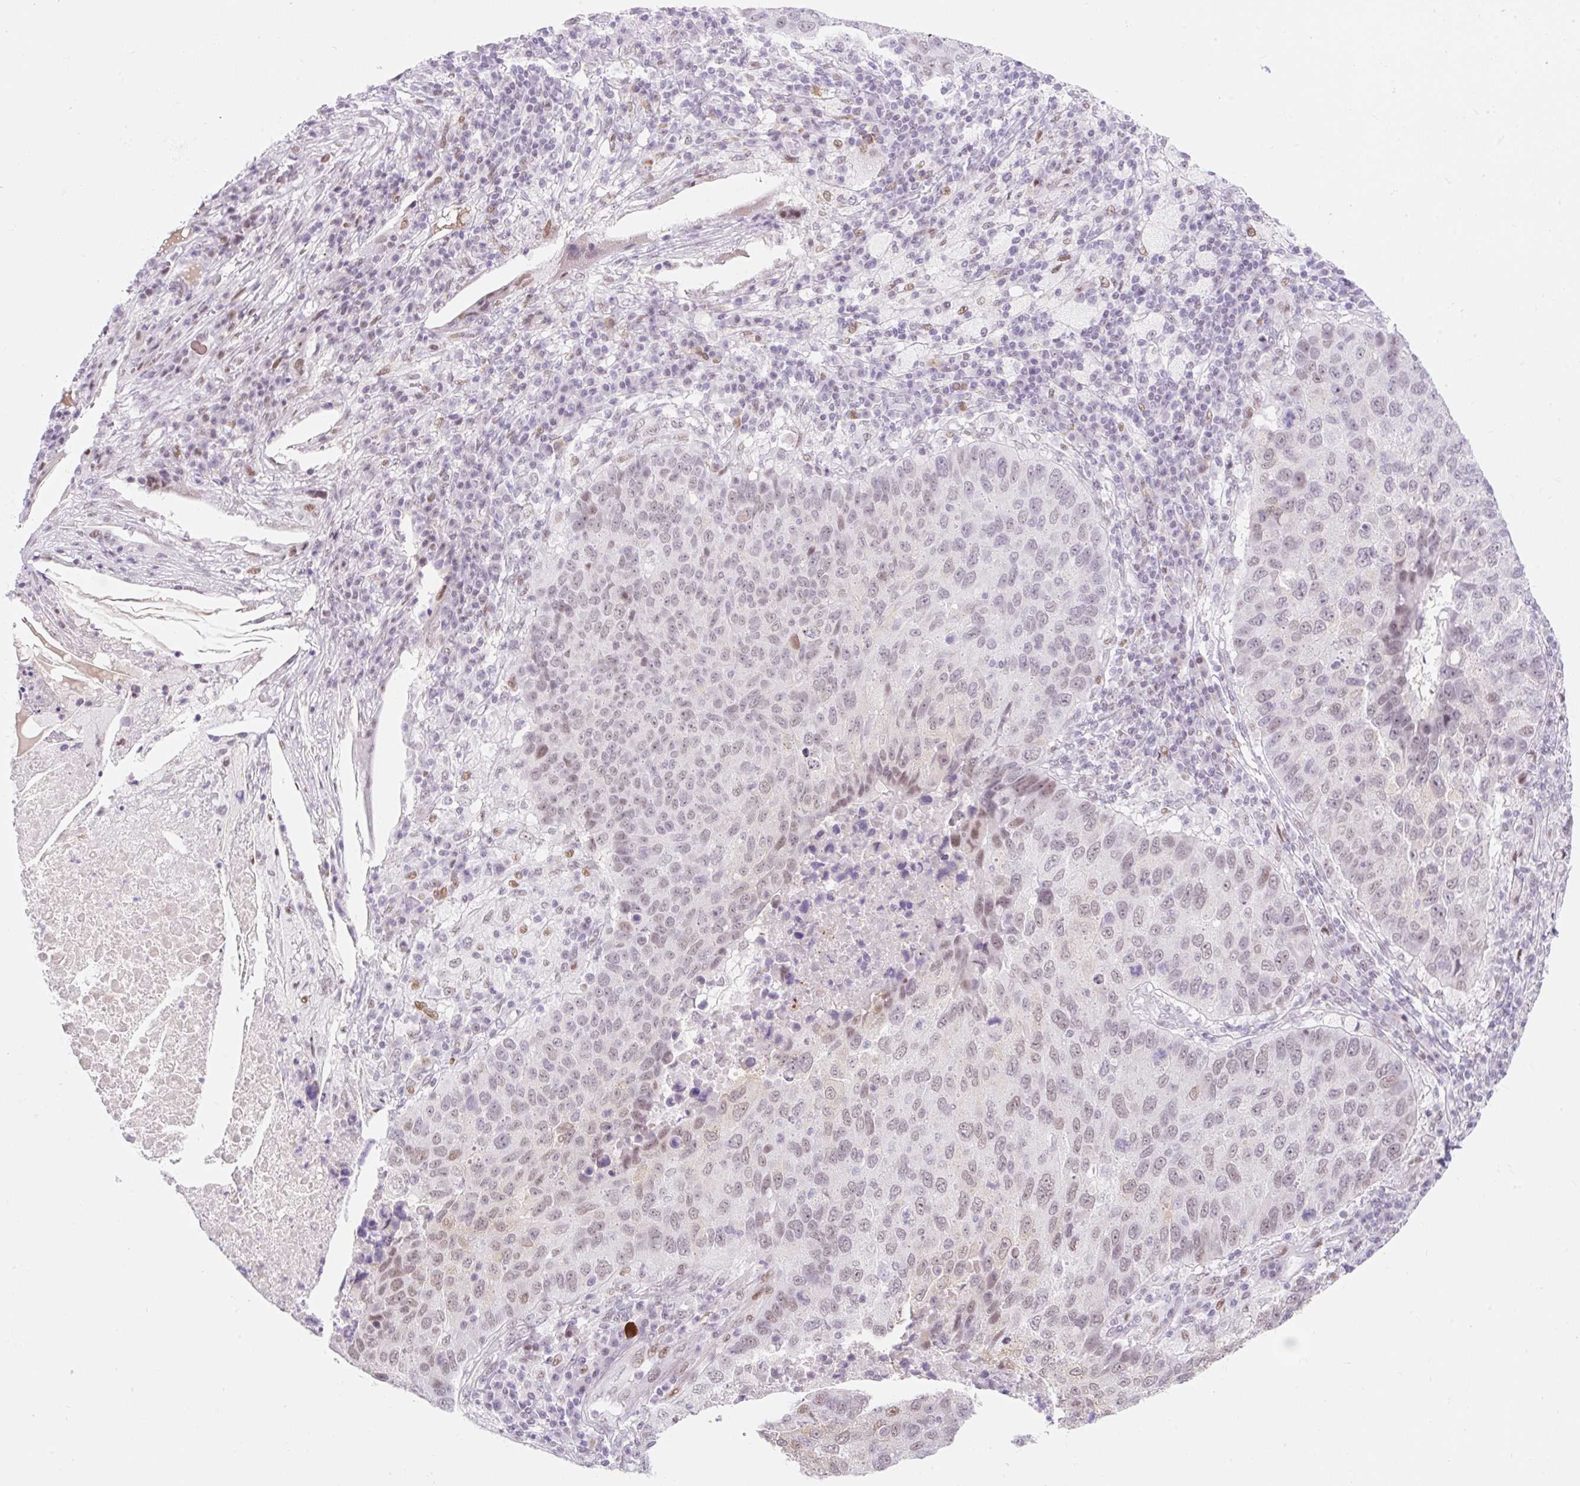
{"staining": {"intensity": "weak", "quantity": "<25%", "location": "nuclear"}, "tissue": "lung cancer", "cell_type": "Tumor cells", "image_type": "cancer", "snomed": [{"axis": "morphology", "description": "Squamous cell carcinoma, NOS"}, {"axis": "topography", "description": "Lung"}], "caption": "High power microscopy photomicrograph of an IHC image of lung cancer, revealing no significant expression in tumor cells.", "gene": "H2BW1", "patient": {"sex": "male", "age": 73}}